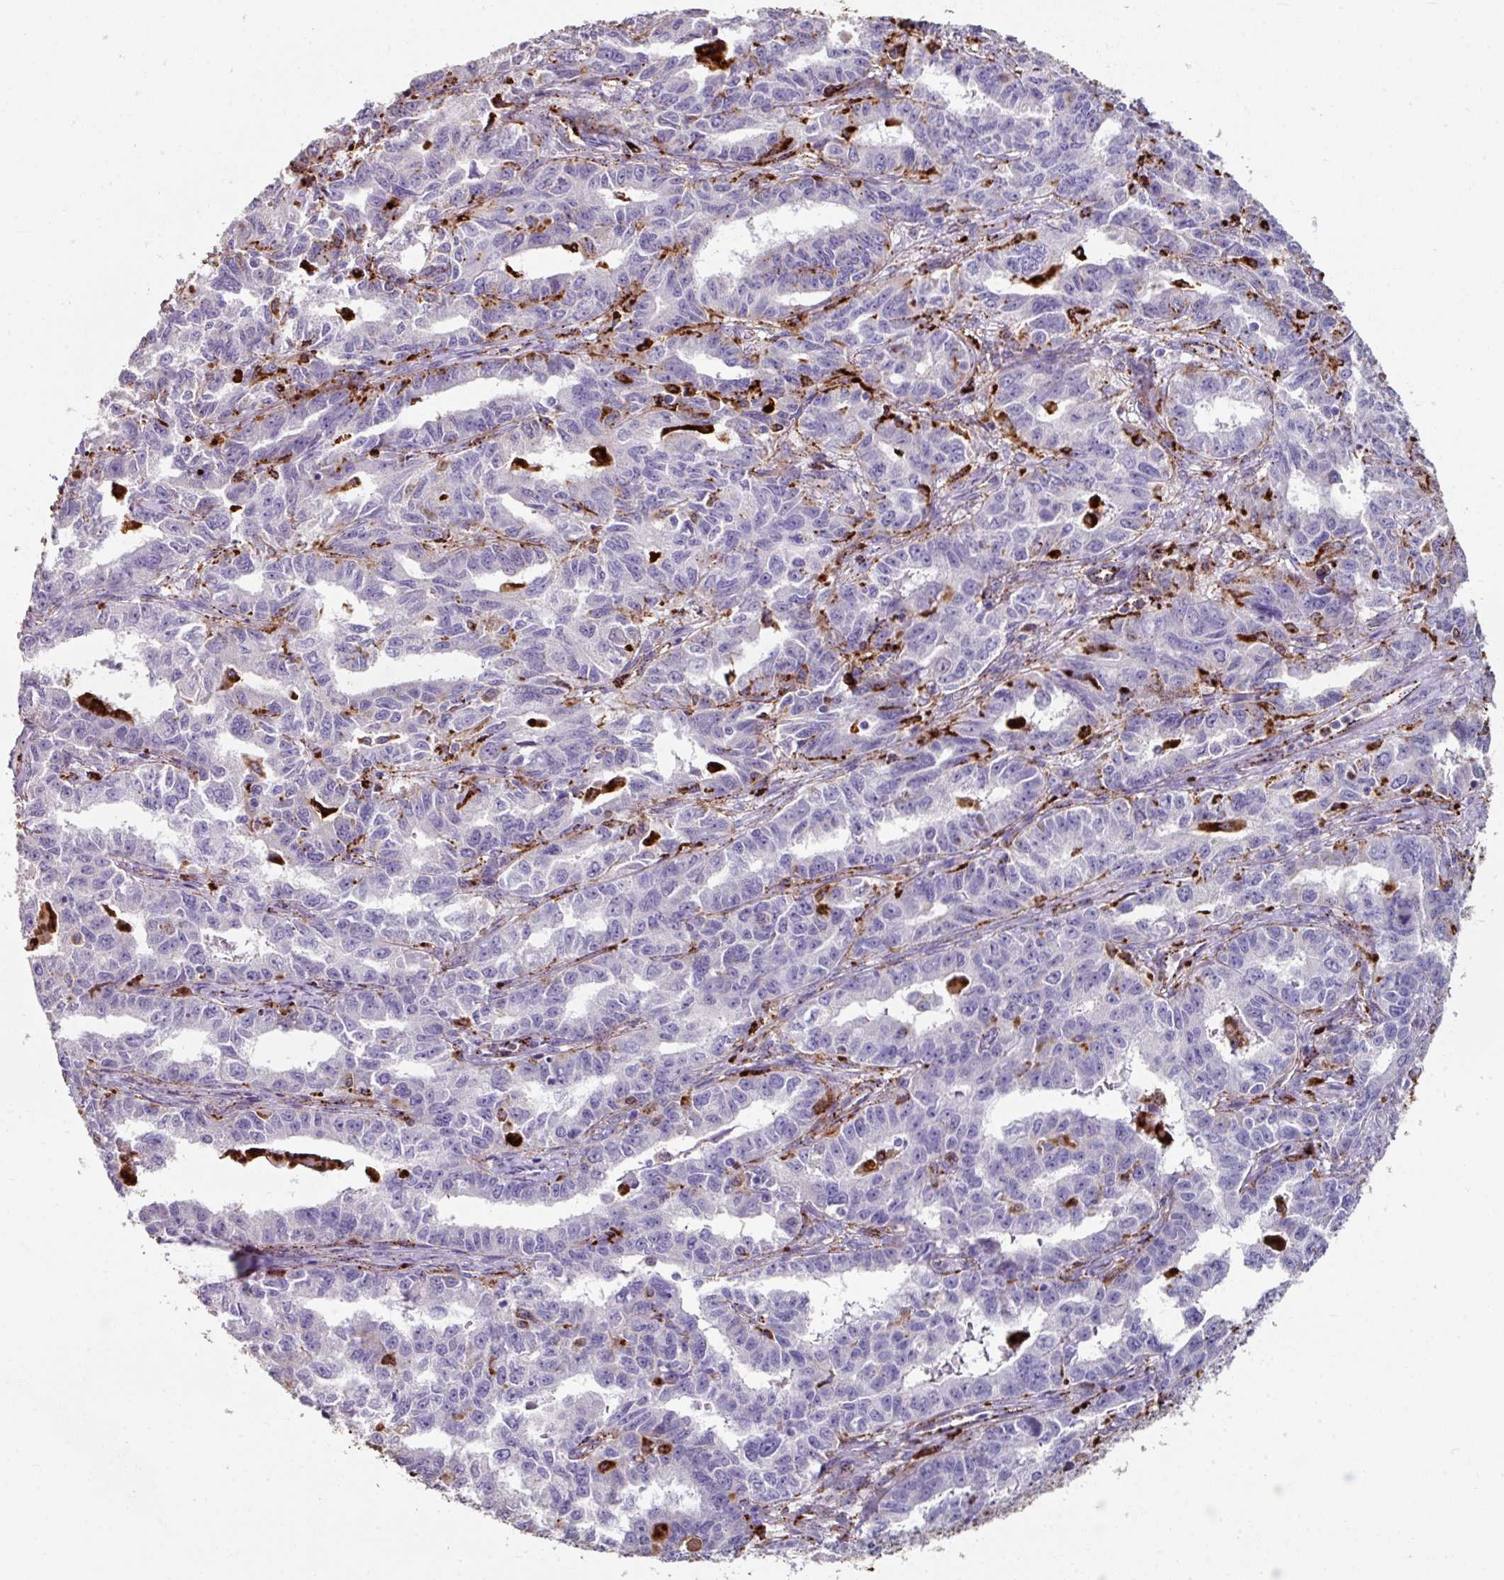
{"staining": {"intensity": "moderate", "quantity": "<25%", "location": "cytoplasmic/membranous"}, "tissue": "ovarian cancer", "cell_type": "Tumor cells", "image_type": "cancer", "snomed": [{"axis": "morphology", "description": "Adenocarcinoma, NOS"}, {"axis": "morphology", "description": "Carcinoma, endometroid"}, {"axis": "topography", "description": "Ovary"}], "caption": "Moderate cytoplasmic/membranous protein positivity is seen in approximately <25% of tumor cells in ovarian cancer. The staining is performed using DAB brown chromogen to label protein expression. The nuclei are counter-stained blue using hematoxylin.", "gene": "CPVL", "patient": {"sex": "female", "age": 72}}